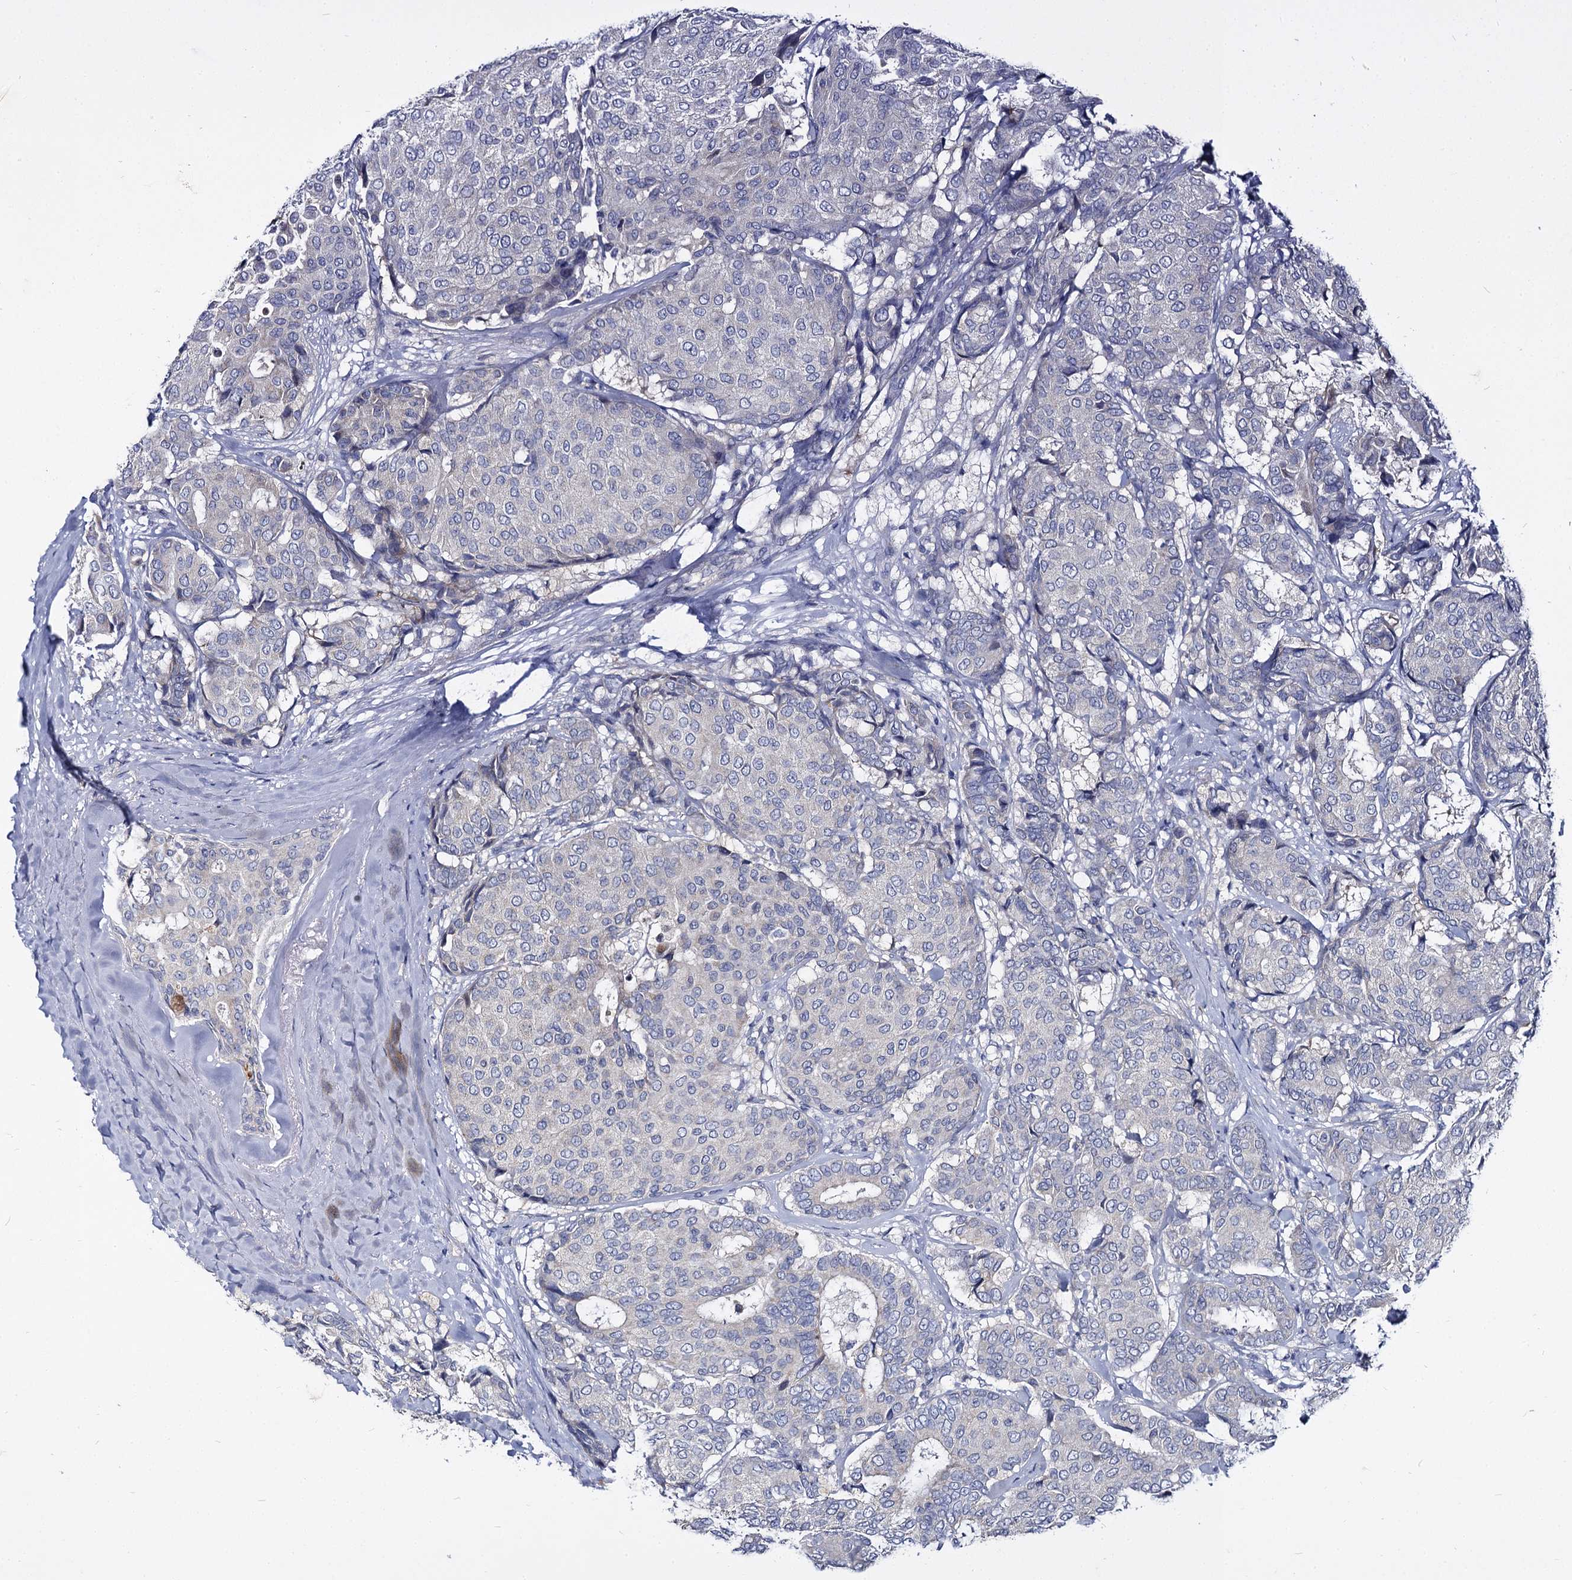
{"staining": {"intensity": "negative", "quantity": "none", "location": "none"}, "tissue": "breast cancer", "cell_type": "Tumor cells", "image_type": "cancer", "snomed": [{"axis": "morphology", "description": "Duct carcinoma"}, {"axis": "topography", "description": "Breast"}], "caption": "The IHC micrograph has no significant expression in tumor cells of breast cancer tissue.", "gene": "PANX2", "patient": {"sex": "female", "age": 75}}